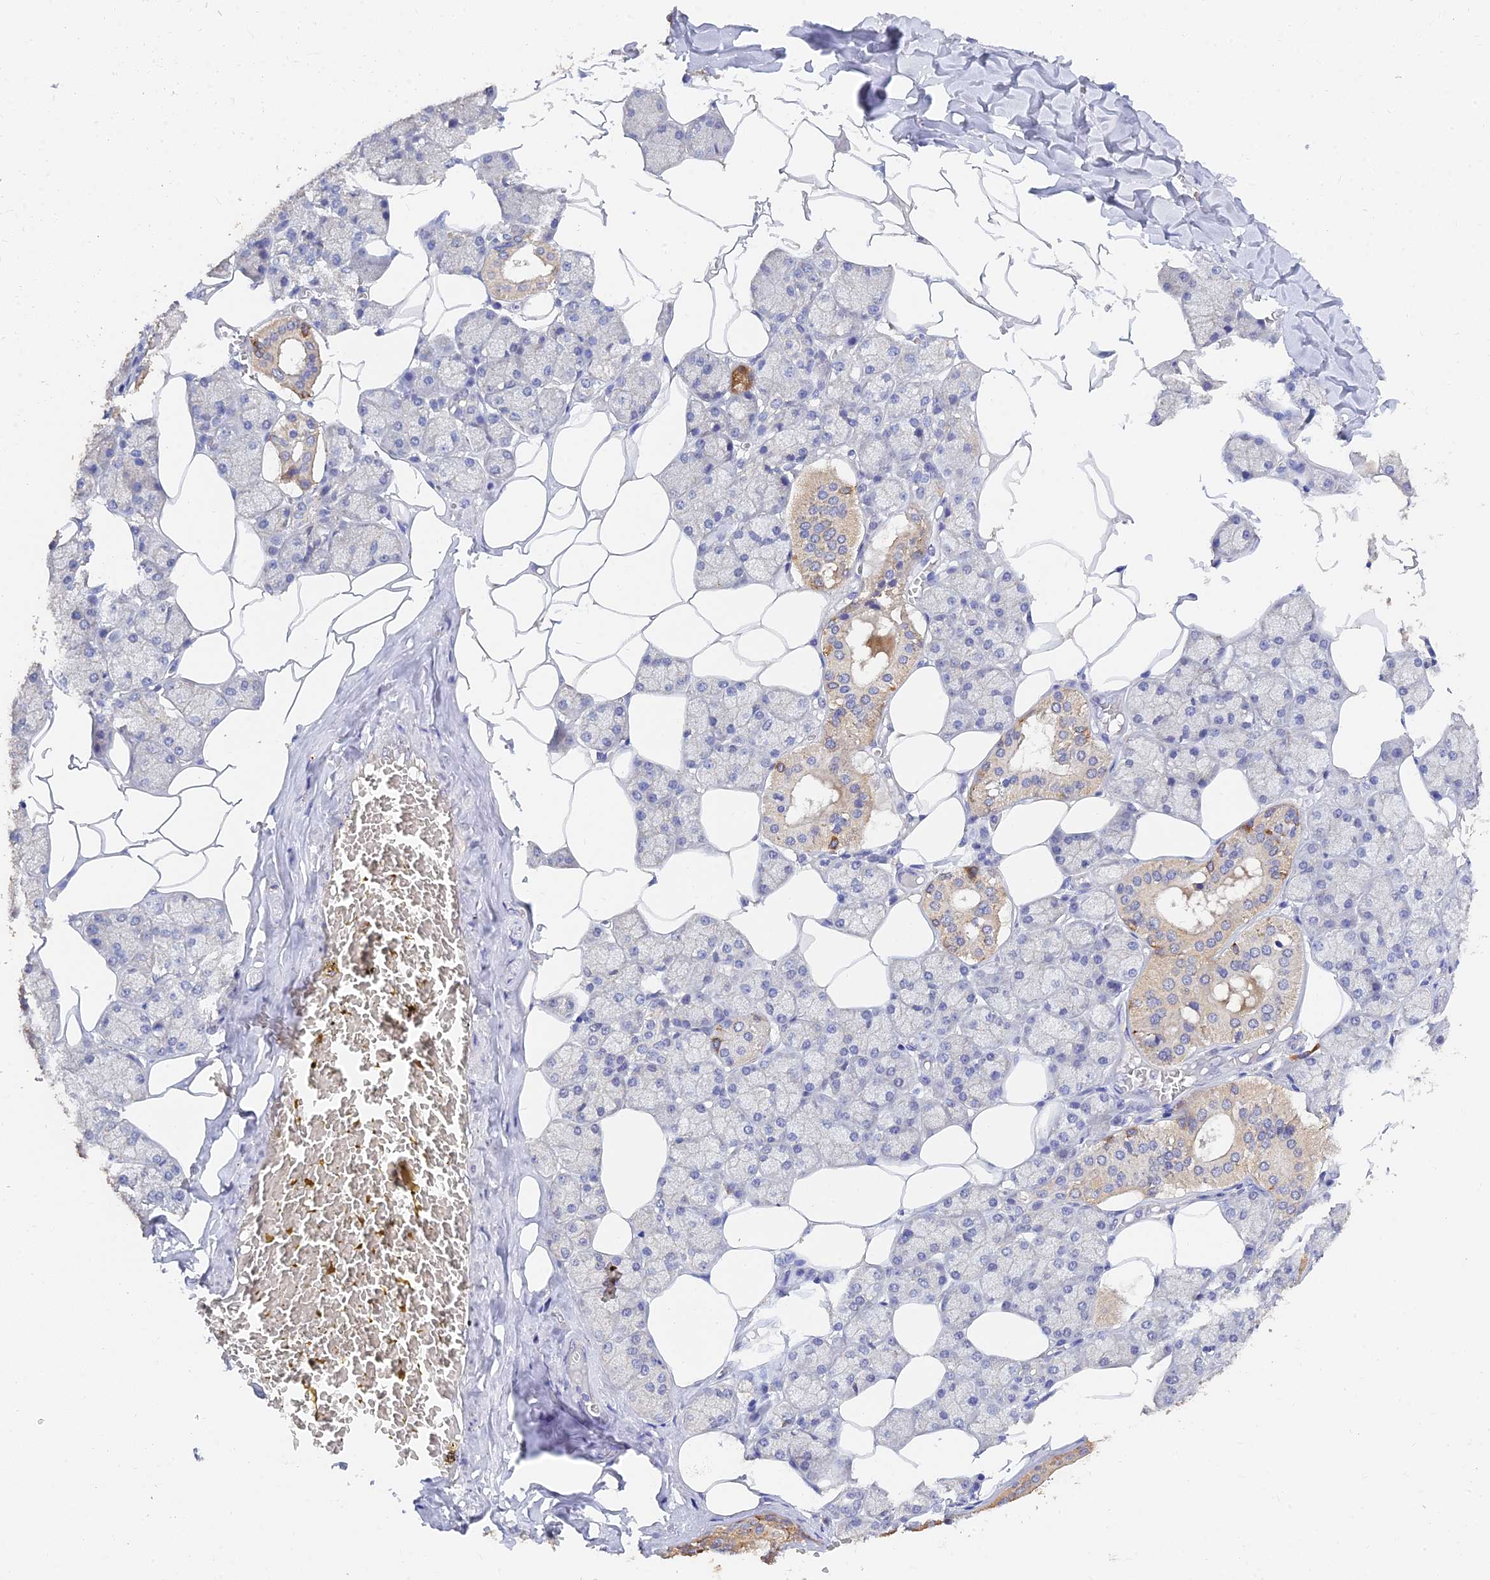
{"staining": {"intensity": "weak", "quantity": "<25%", "location": "cytoplasmic/membranous"}, "tissue": "salivary gland", "cell_type": "Glandular cells", "image_type": "normal", "snomed": [{"axis": "morphology", "description": "Normal tissue, NOS"}, {"axis": "topography", "description": "Salivary gland"}], "caption": "This micrograph is of benign salivary gland stained with immunohistochemistry (IHC) to label a protein in brown with the nuclei are counter-stained blue. There is no staining in glandular cells.", "gene": "HOXB1", "patient": {"sex": "male", "age": 62}}